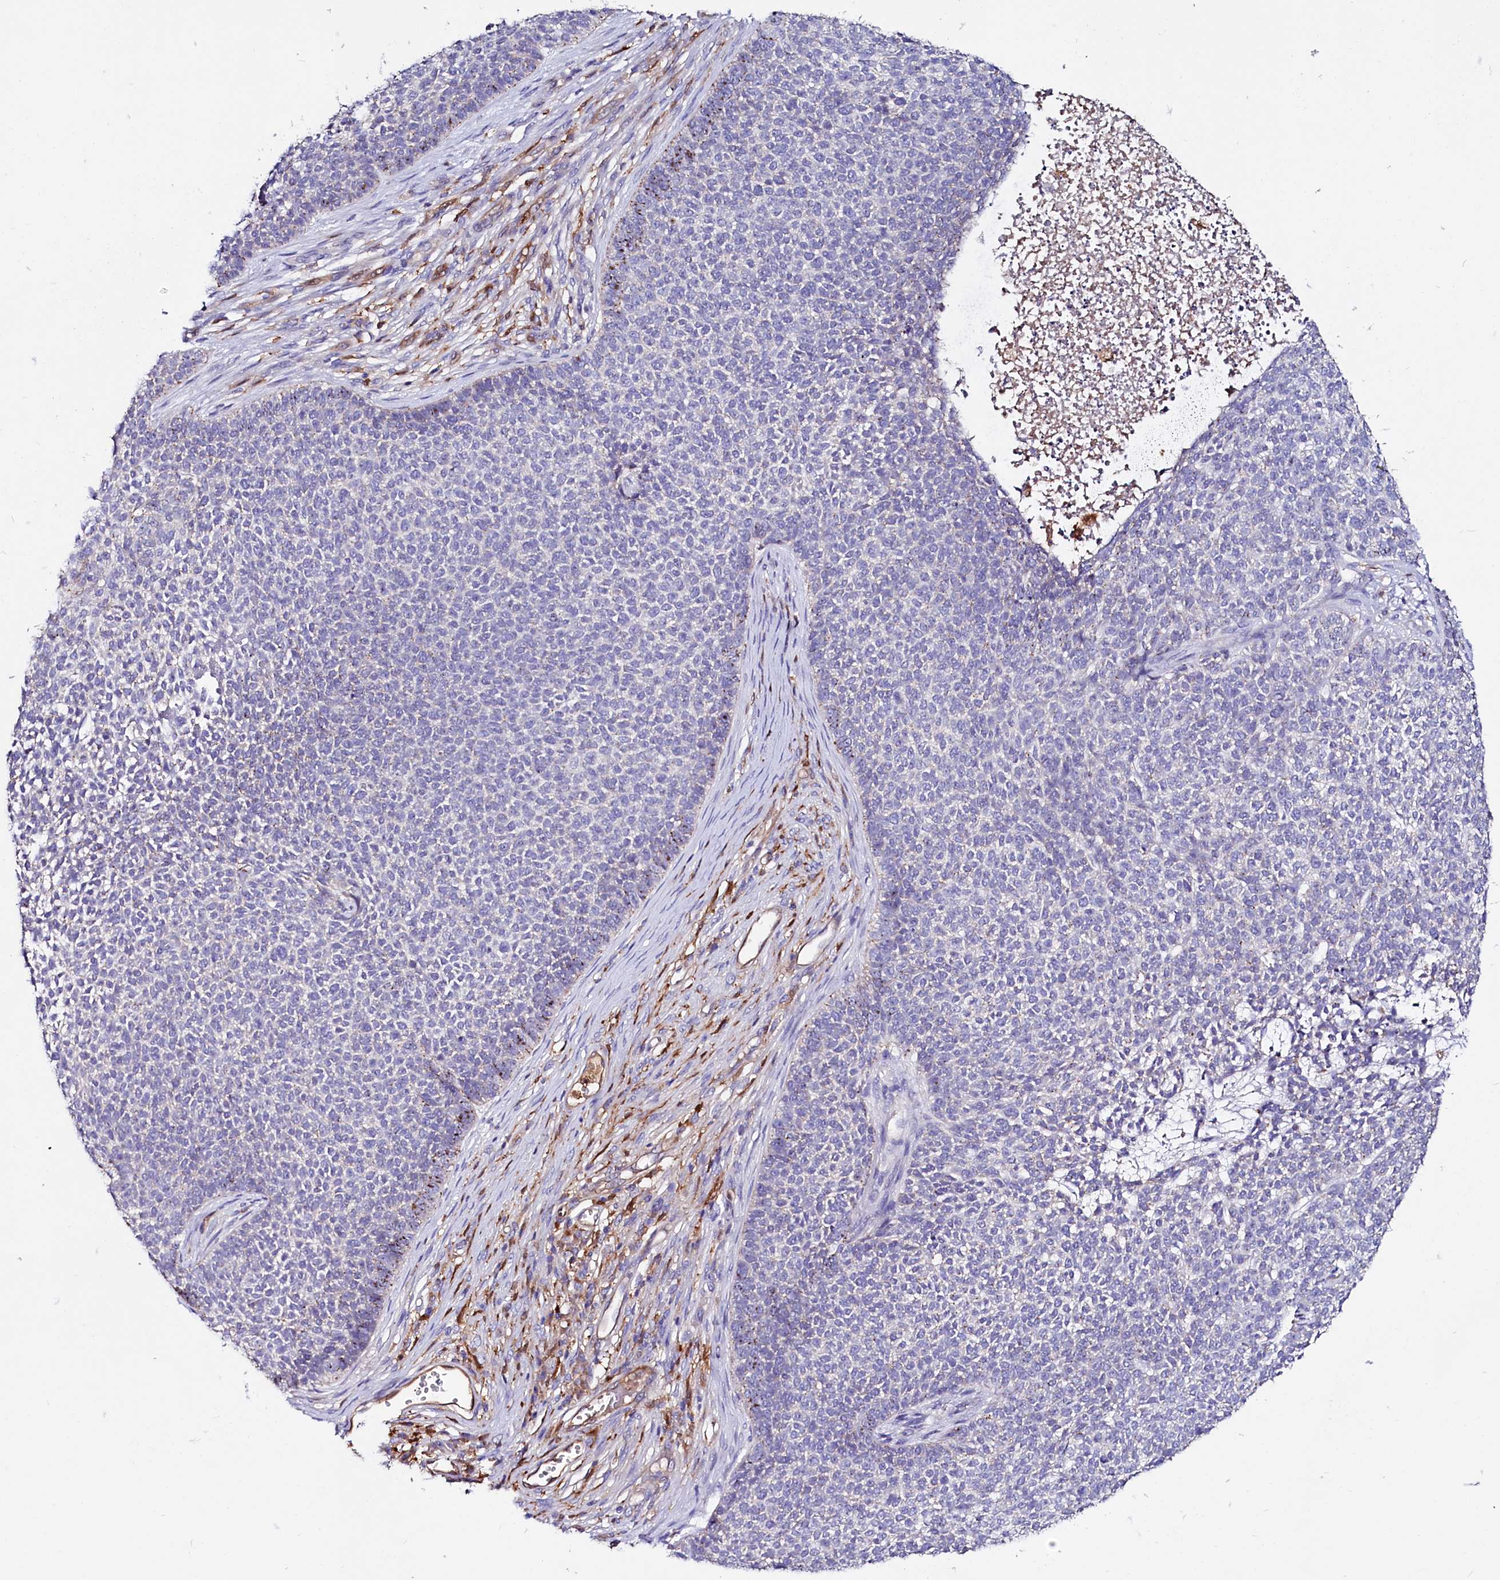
{"staining": {"intensity": "negative", "quantity": "none", "location": "none"}, "tissue": "skin cancer", "cell_type": "Tumor cells", "image_type": "cancer", "snomed": [{"axis": "morphology", "description": "Basal cell carcinoma"}, {"axis": "topography", "description": "Skin"}], "caption": "IHC photomicrograph of neoplastic tissue: skin cancer (basal cell carcinoma) stained with DAB shows no significant protein staining in tumor cells. The staining is performed using DAB brown chromogen with nuclei counter-stained in using hematoxylin.", "gene": "IL17RD", "patient": {"sex": "female", "age": 84}}